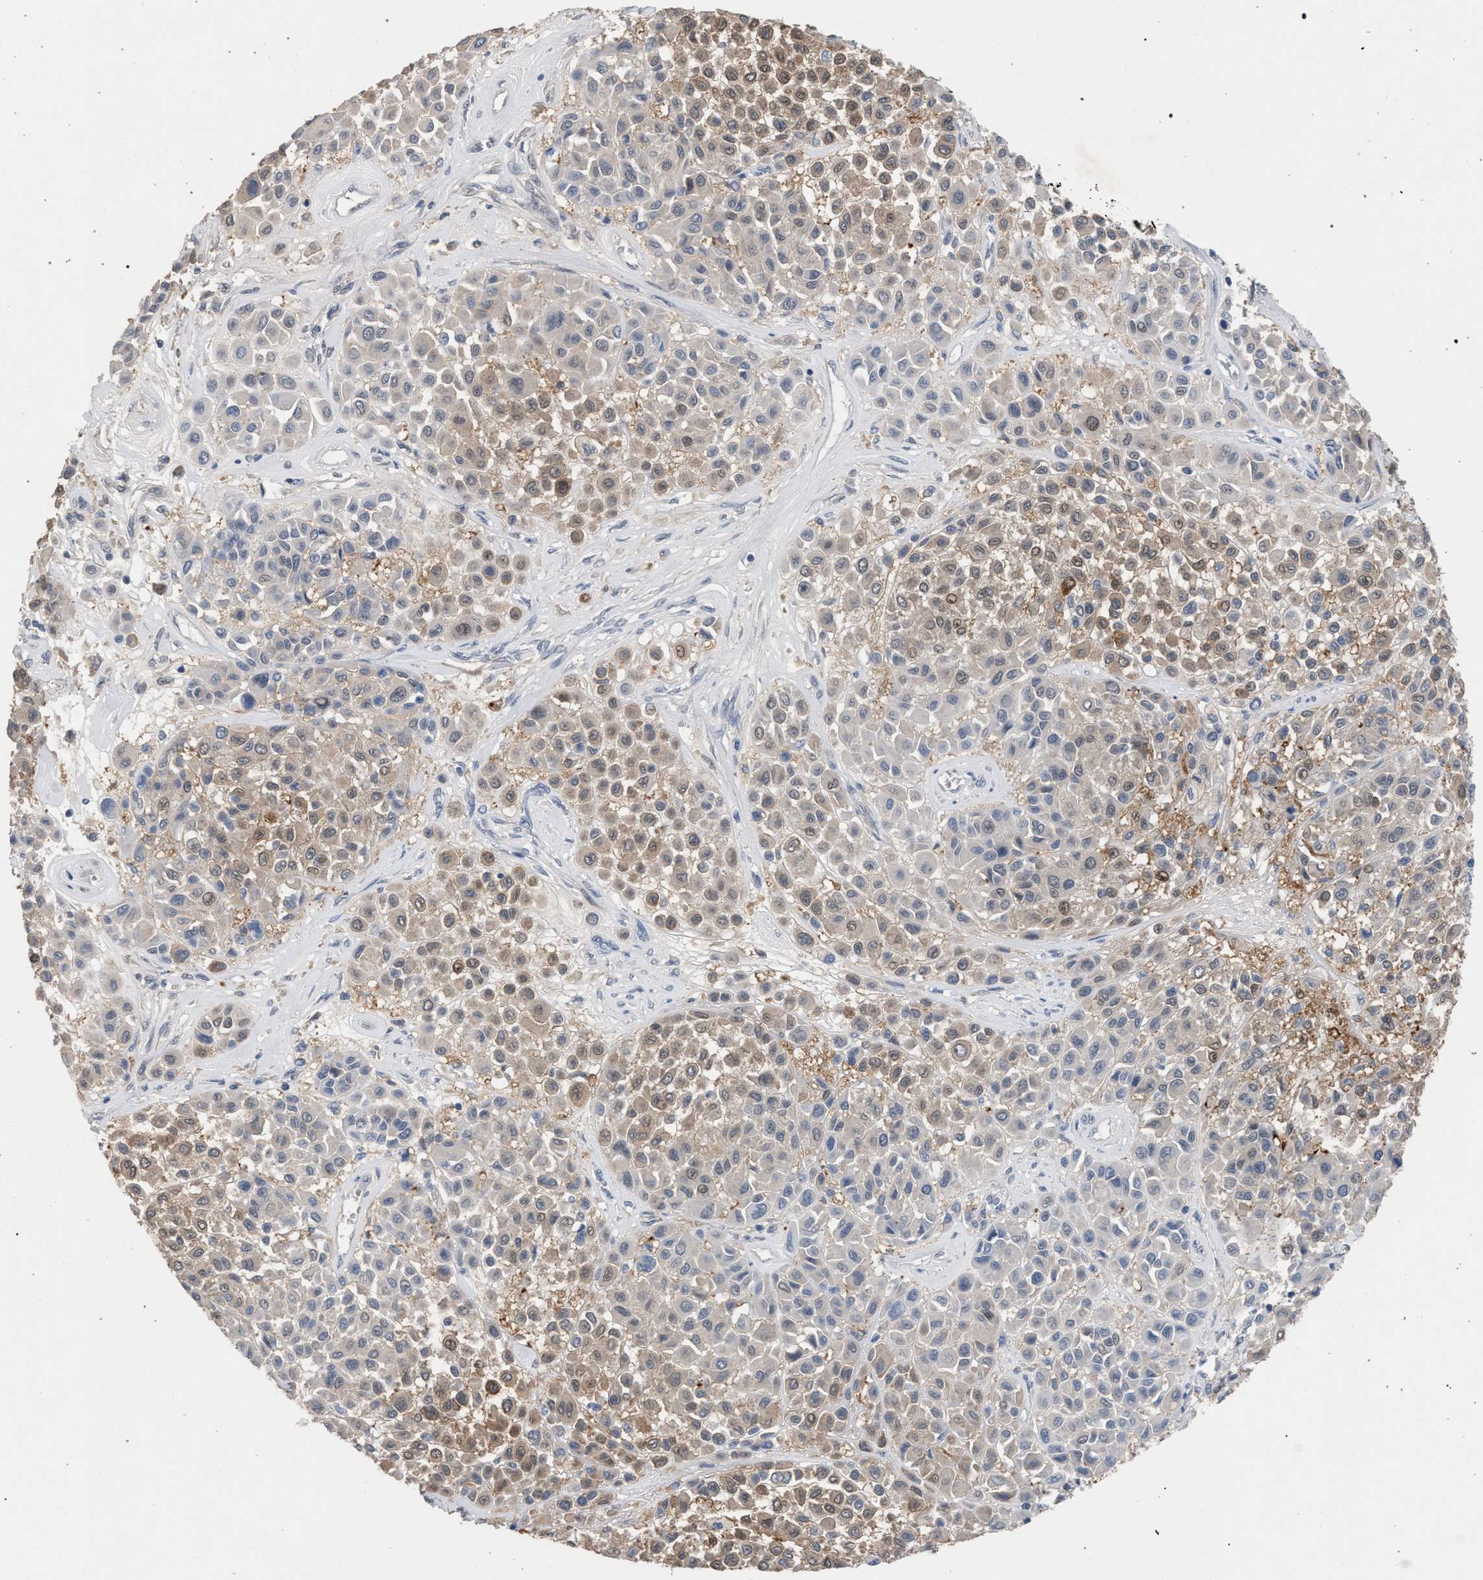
{"staining": {"intensity": "weak", "quantity": "25%-75%", "location": "cytoplasmic/membranous,nuclear"}, "tissue": "melanoma", "cell_type": "Tumor cells", "image_type": "cancer", "snomed": [{"axis": "morphology", "description": "Malignant melanoma, Metastatic site"}, {"axis": "topography", "description": "Soft tissue"}], "caption": "Human melanoma stained with a protein marker demonstrates weak staining in tumor cells.", "gene": "TECPR1", "patient": {"sex": "male", "age": 41}}